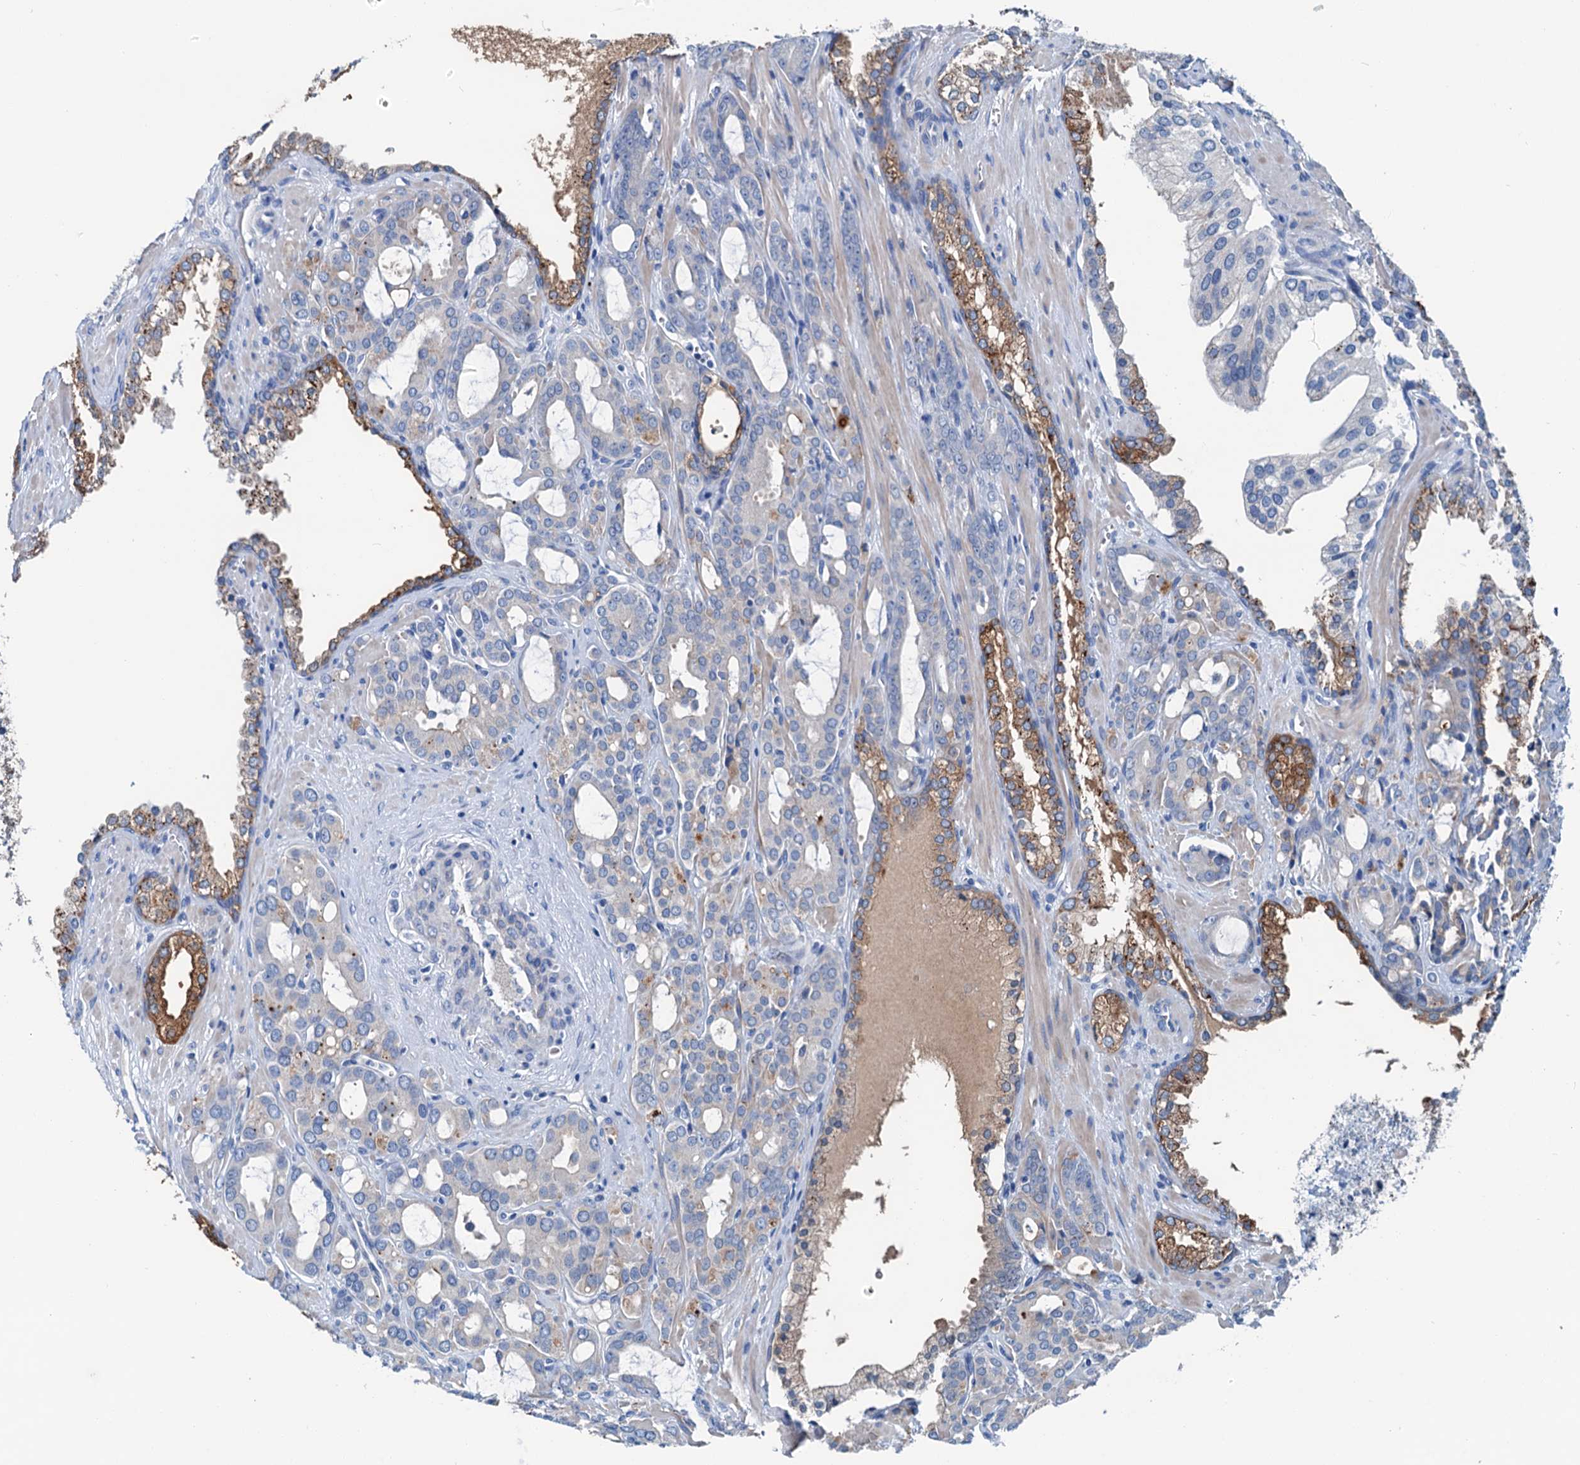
{"staining": {"intensity": "negative", "quantity": "none", "location": "none"}, "tissue": "prostate cancer", "cell_type": "Tumor cells", "image_type": "cancer", "snomed": [{"axis": "morphology", "description": "Adenocarcinoma, High grade"}, {"axis": "topography", "description": "Prostate"}], "caption": "There is no significant staining in tumor cells of prostate cancer.", "gene": "KNDC1", "patient": {"sex": "male", "age": 72}}